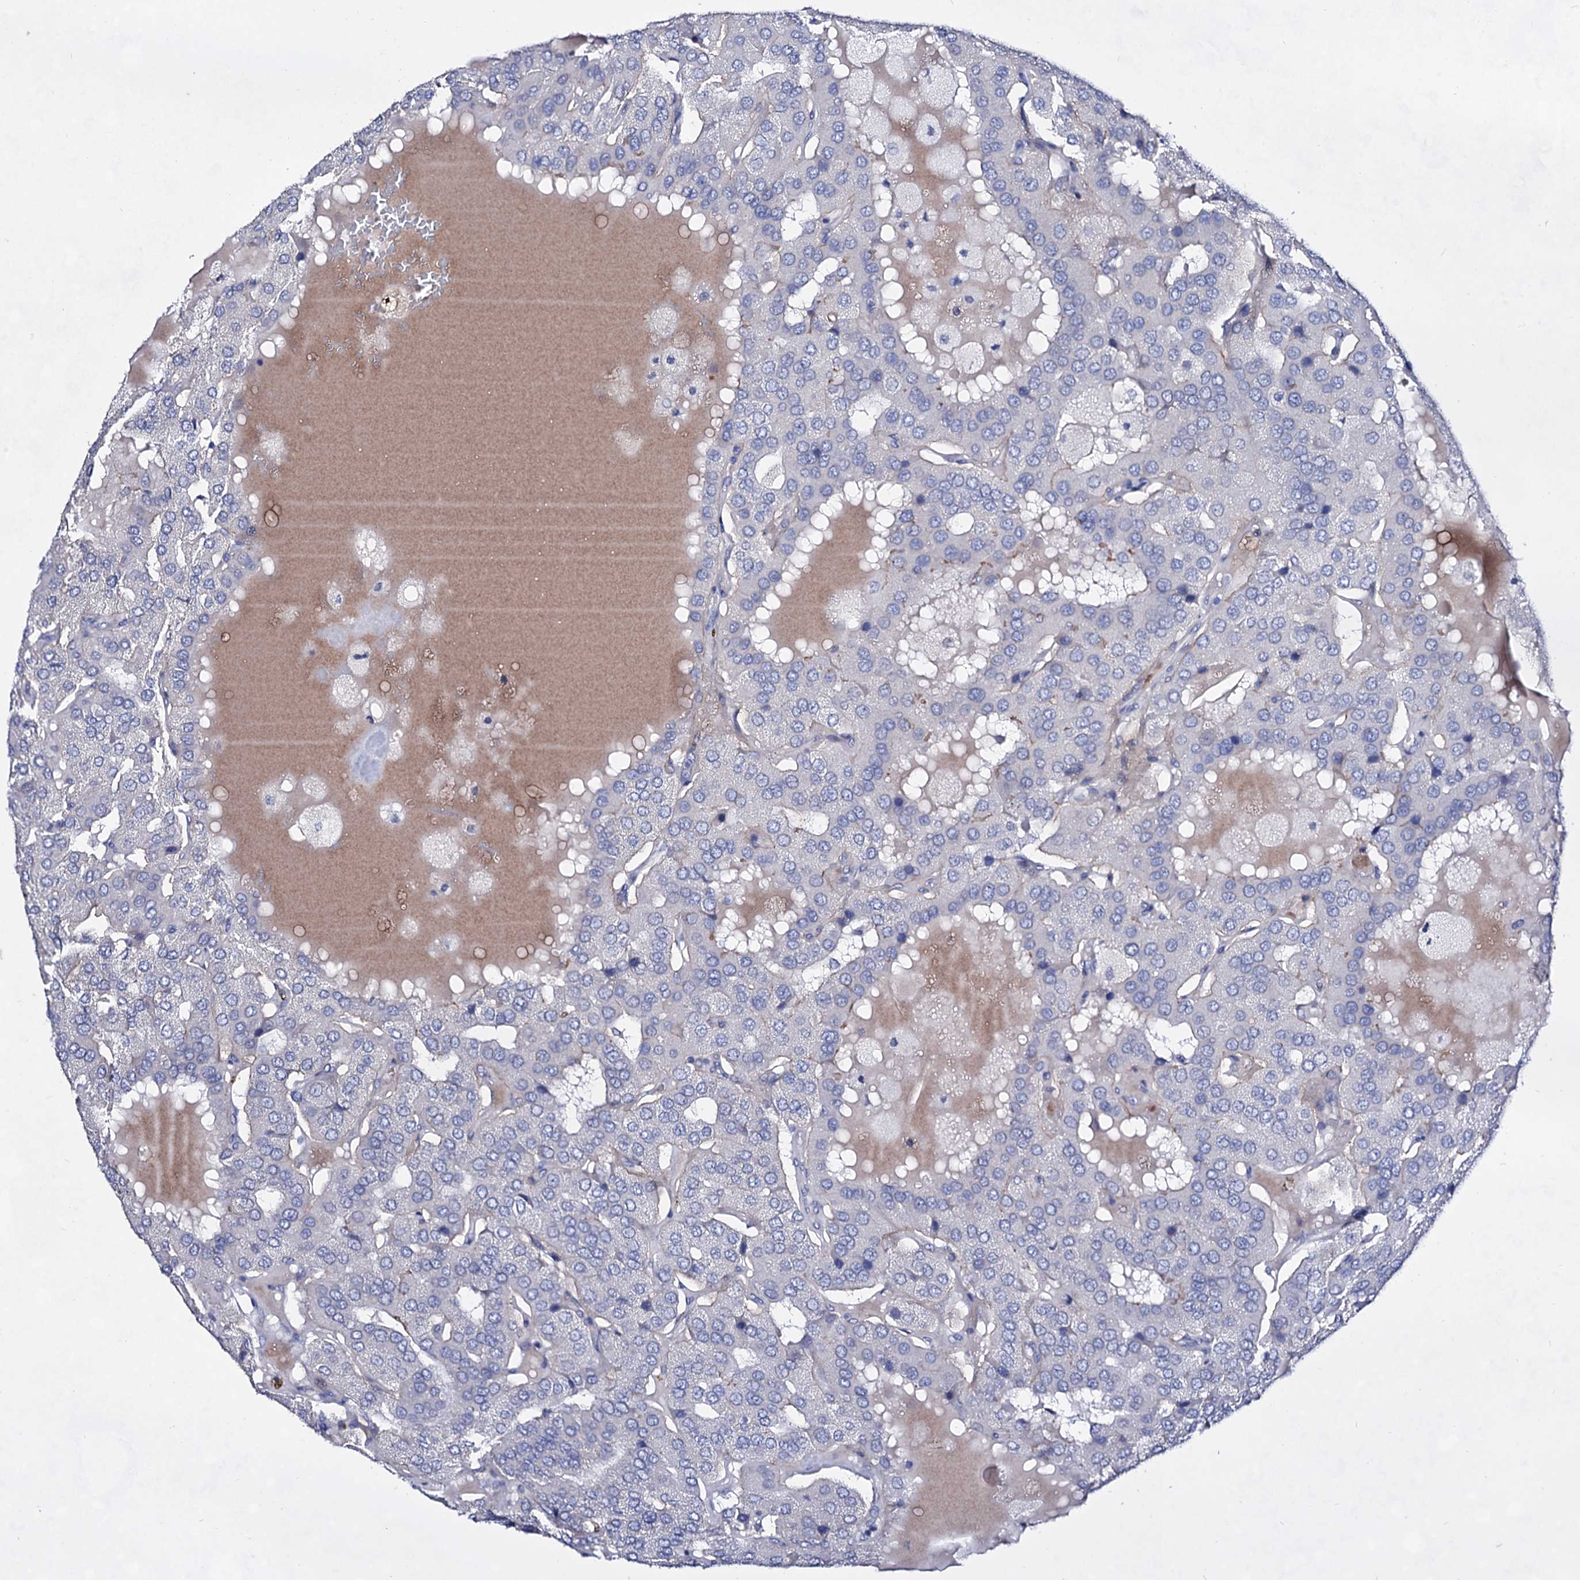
{"staining": {"intensity": "negative", "quantity": "none", "location": "none"}, "tissue": "parathyroid gland", "cell_type": "Glandular cells", "image_type": "normal", "snomed": [{"axis": "morphology", "description": "Normal tissue, NOS"}, {"axis": "morphology", "description": "Adenoma, NOS"}, {"axis": "topography", "description": "Parathyroid gland"}], "caption": "Immunohistochemistry (IHC) image of benign parathyroid gland stained for a protein (brown), which demonstrates no staining in glandular cells.", "gene": "PLIN1", "patient": {"sex": "female", "age": 86}}